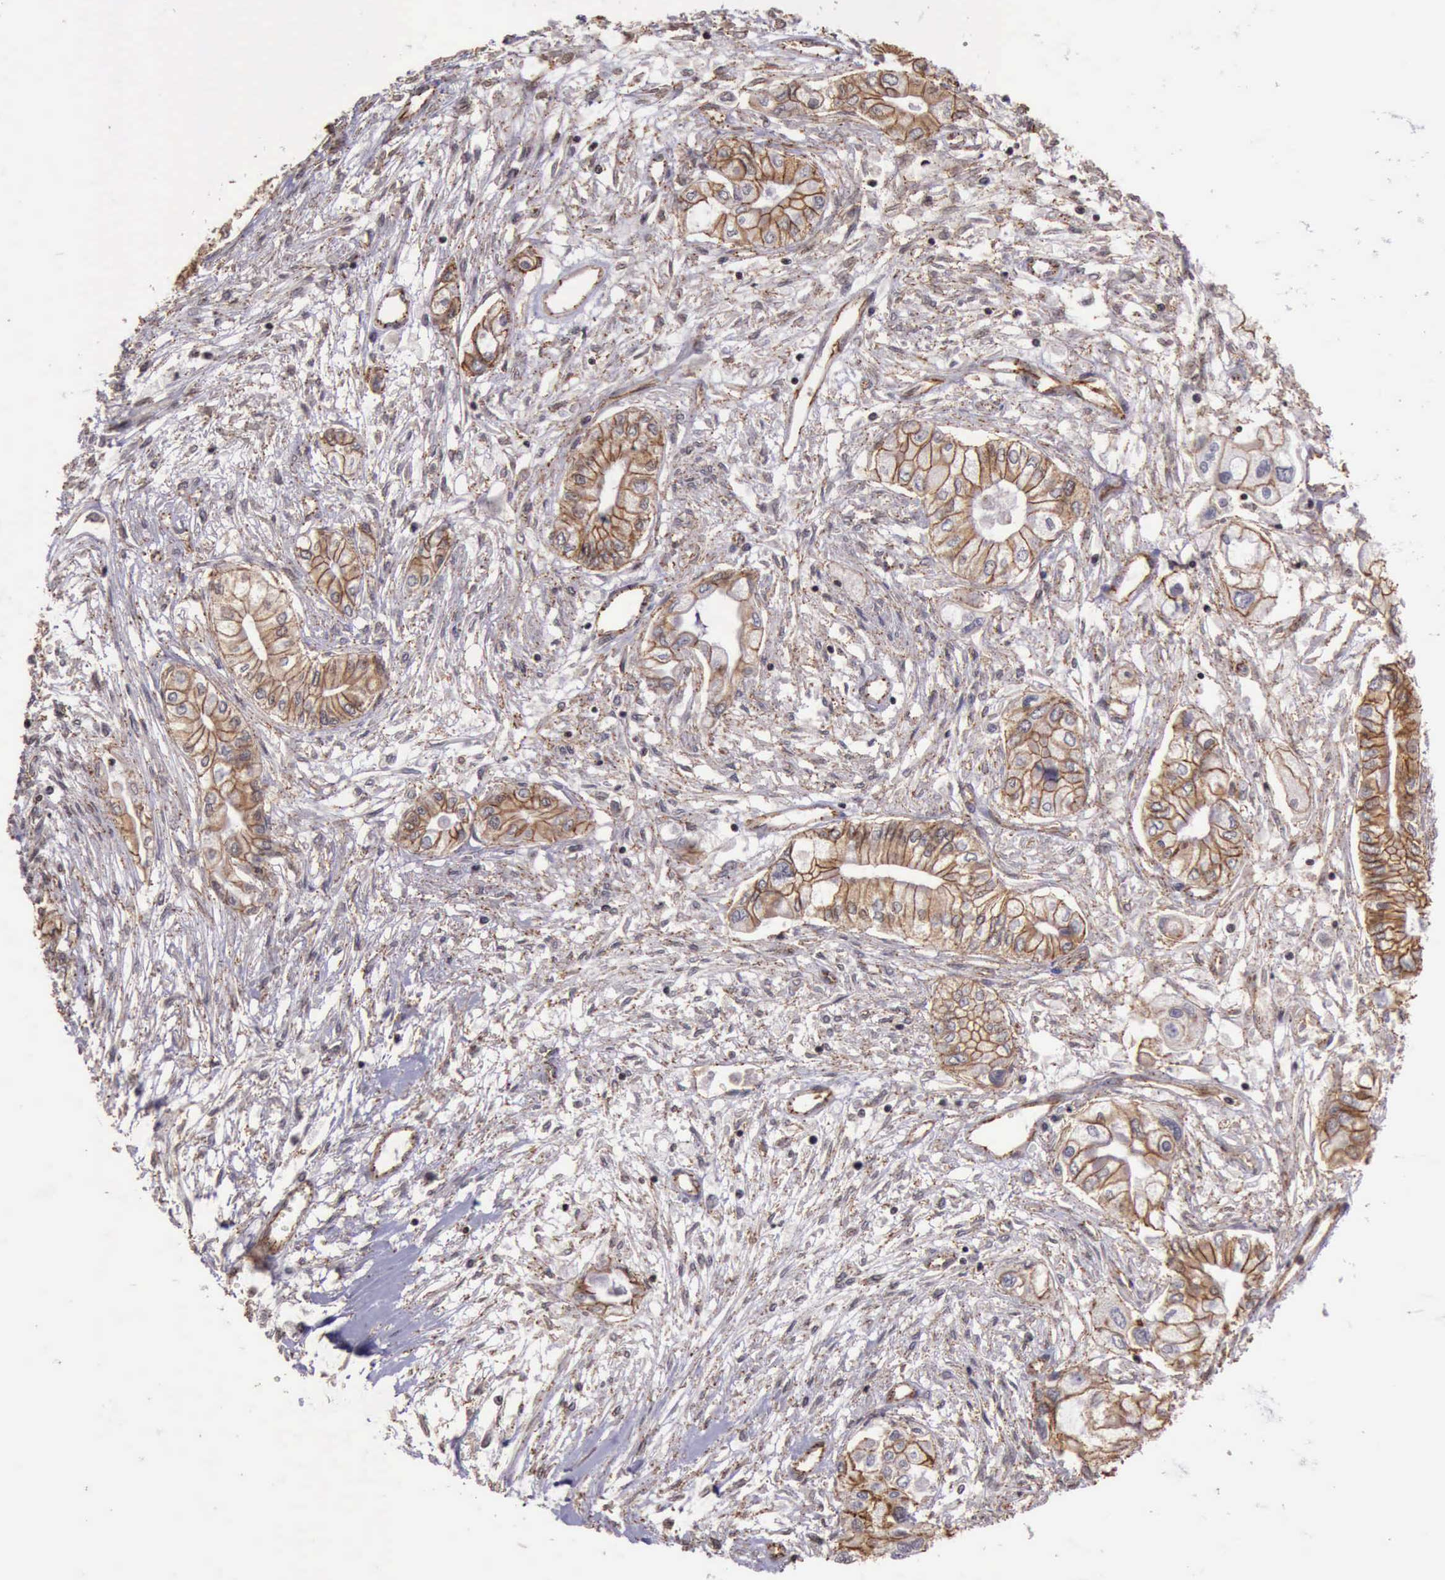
{"staining": {"intensity": "moderate", "quantity": ">75%", "location": "cytoplasmic/membranous"}, "tissue": "pancreatic cancer", "cell_type": "Tumor cells", "image_type": "cancer", "snomed": [{"axis": "morphology", "description": "Adenocarcinoma, NOS"}, {"axis": "topography", "description": "Pancreas"}], "caption": "Adenocarcinoma (pancreatic) stained with DAB IHC exhibits medium levels of moderate cytoplasmic/membranous positivity in approximately >75% of tumor cells.", "gene": "CTNNB1", "patient": {"sex": "male", "age": 79}}